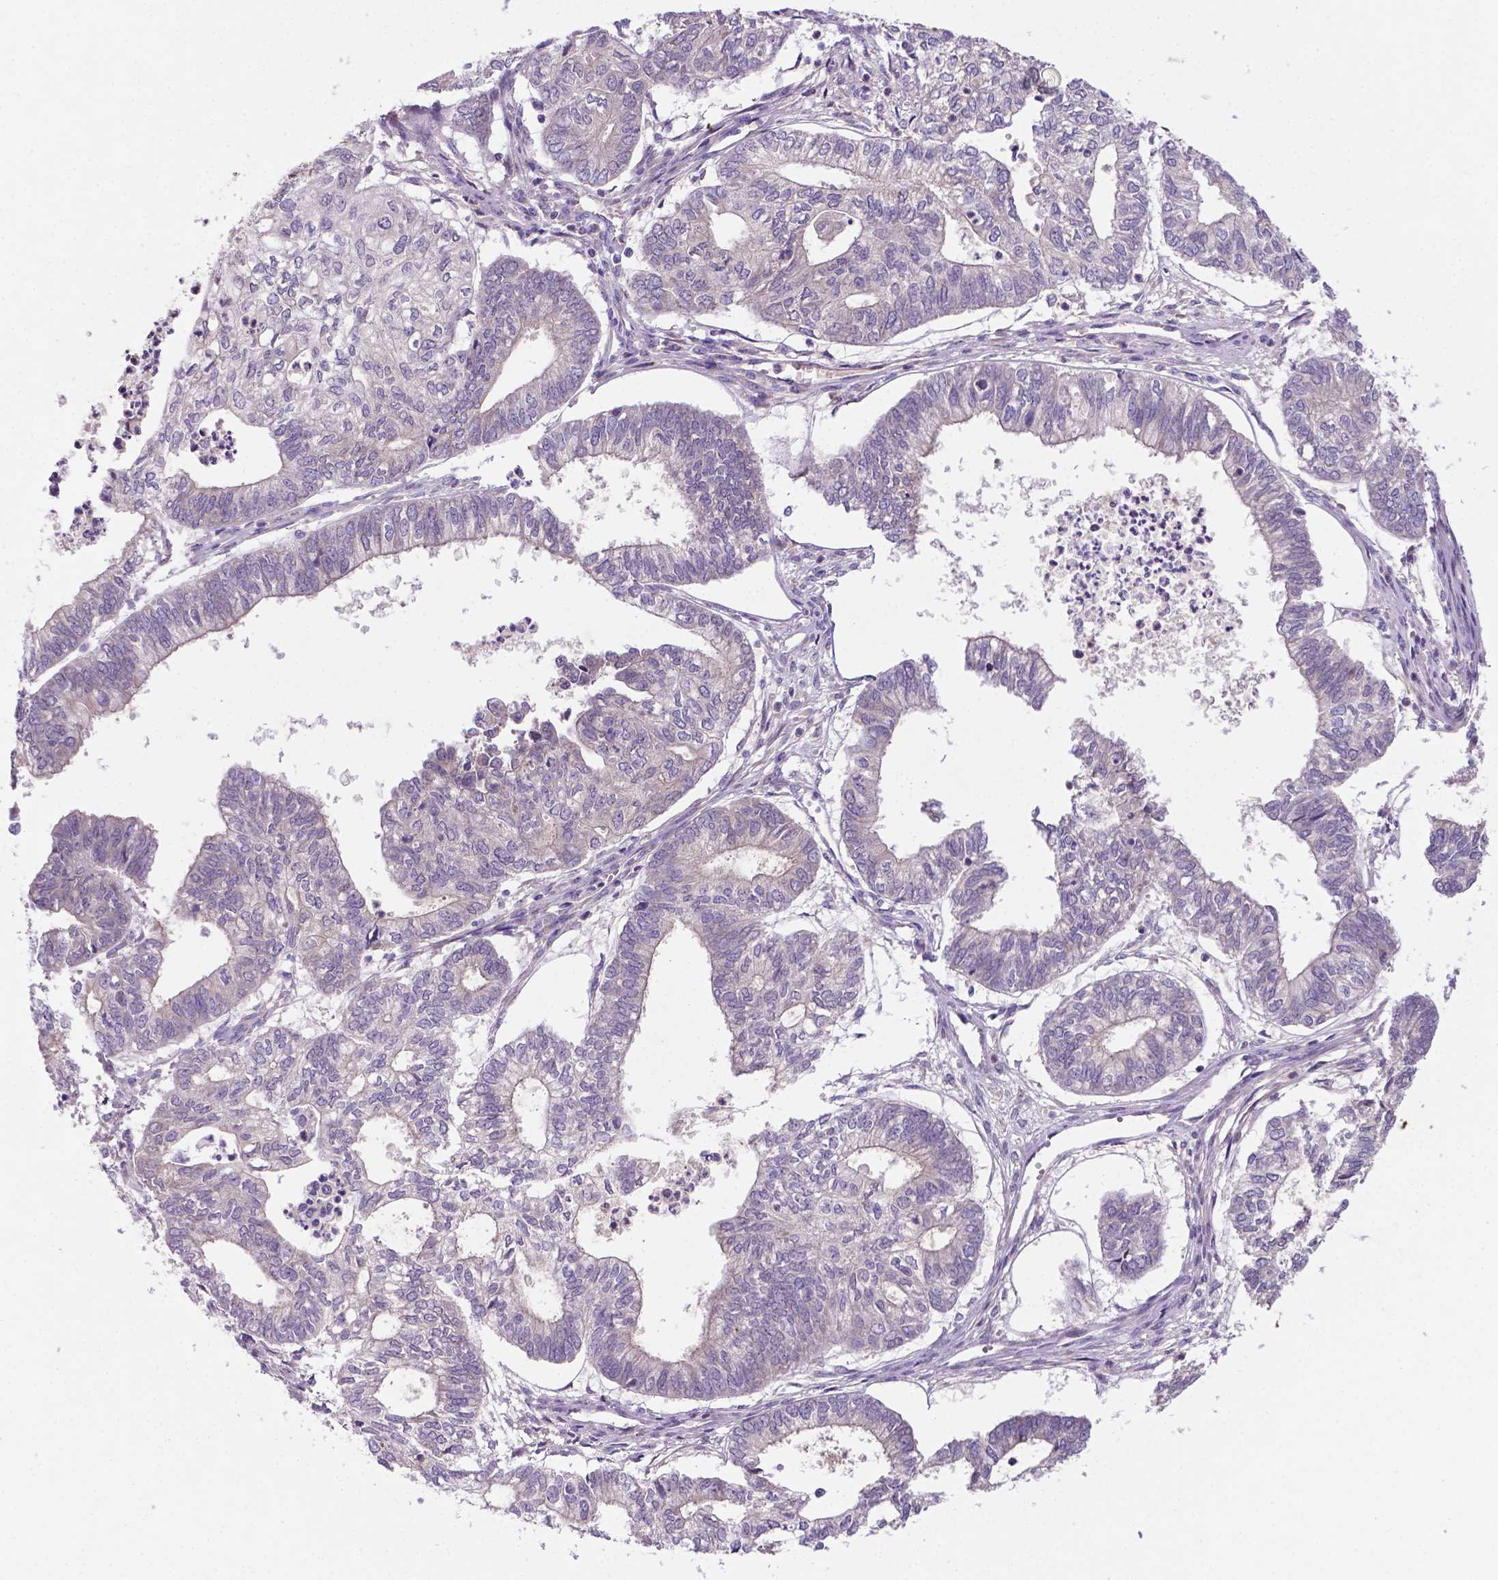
{"staining": {"intensity": "negative", "quantity": "none", "location": "none"}, "tissue": "ovarian cancer", "cell_type": "Tumor cells", "image_type": "cancer", "snomed": [{"axis": "morphology", "description": "Carcinoma, endometroid"}, {"axis": "topography", "description": "Ovary"}], "caption": "Micrograph shows no significant protein expression in tumor cells of endometroid carcinoma (ovarian). (DAB (3,3'-diaminobenzidine) immunohistochemistry (IHC) with hematoxylin counter stain).", "gene": "TM4SF20", "patient": {"sex": "female", "age": 64}}